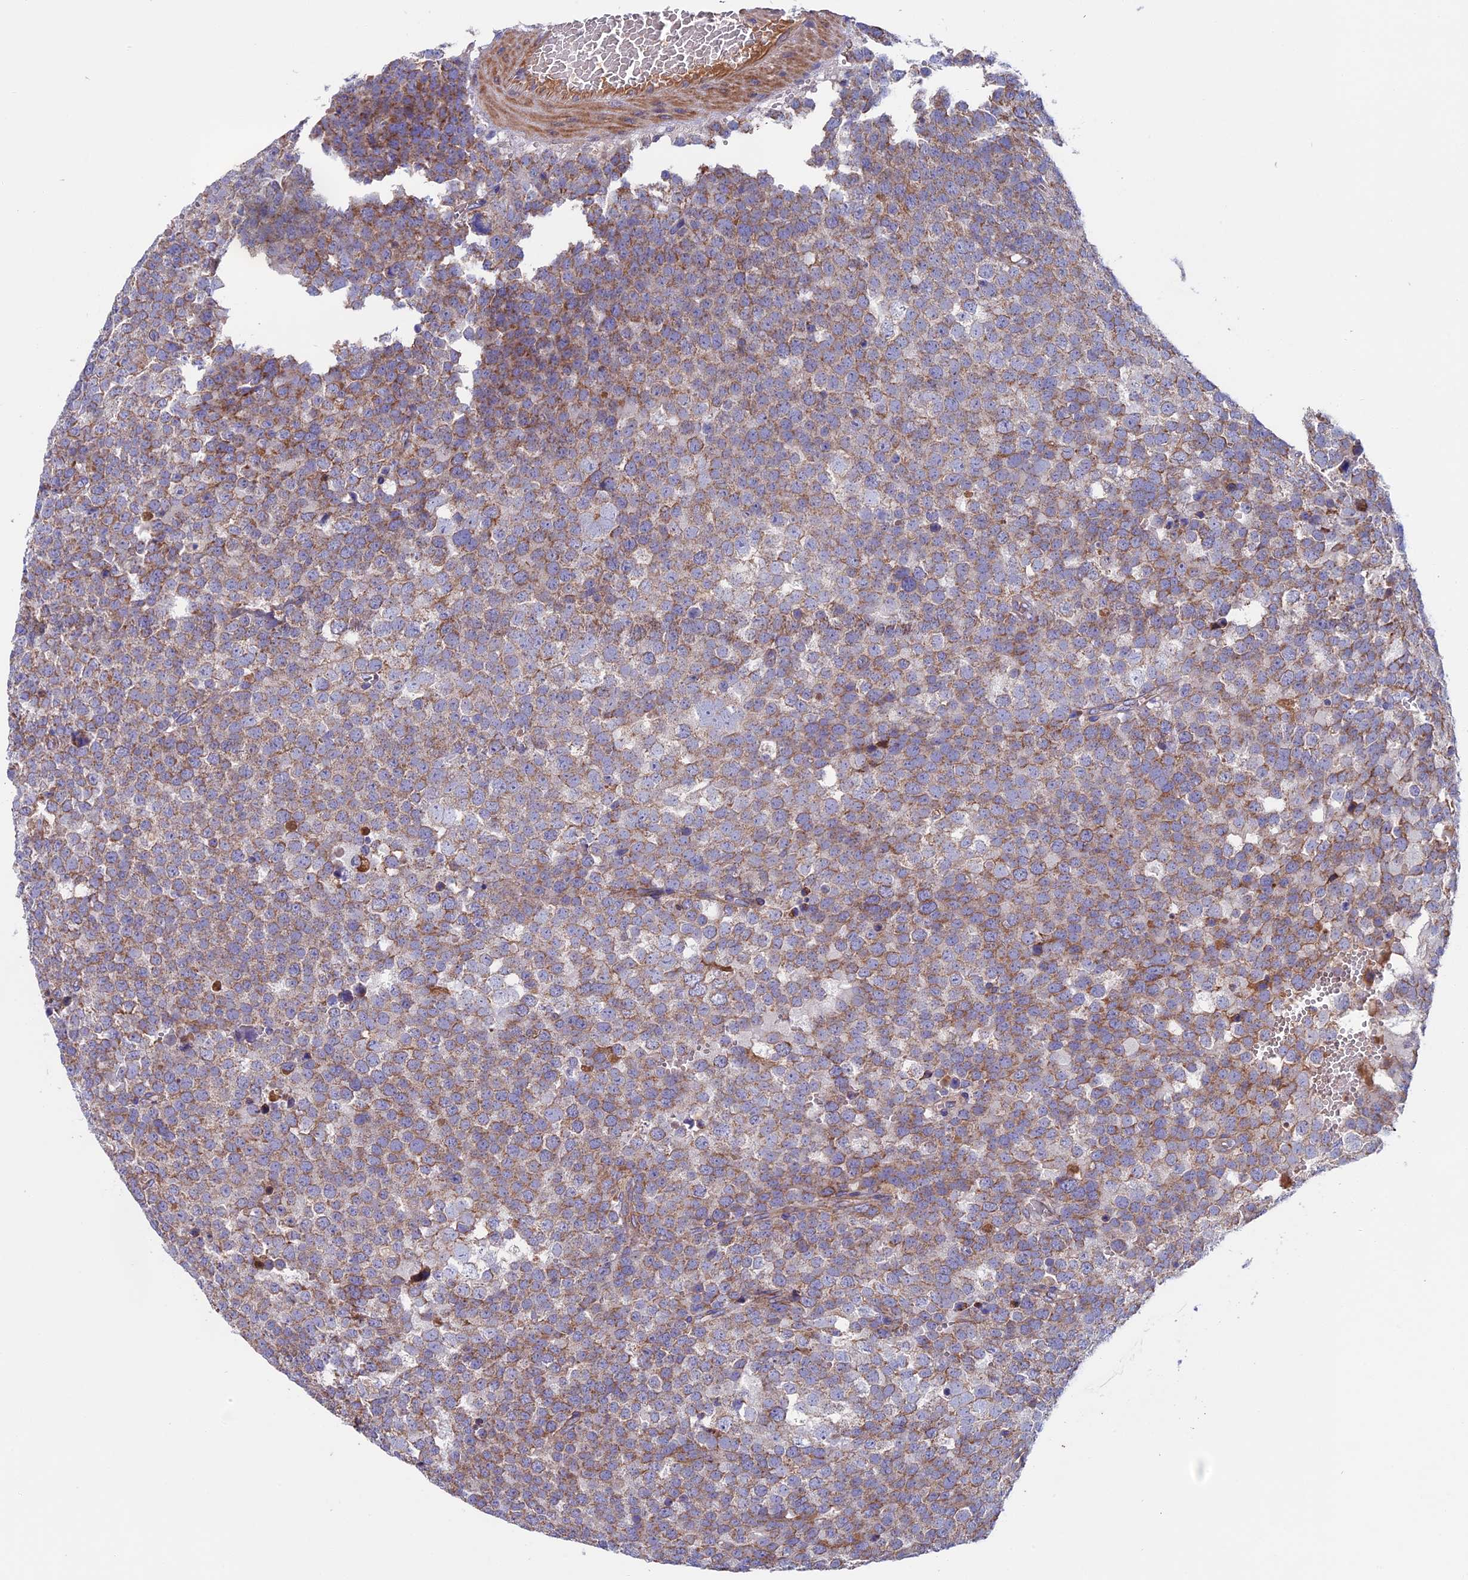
{"staining": {"intensity": "moderate", "quantity": ">75%", "location": "cytoplasmic/membranous"}, "tissue": "testis cancer", "cell_type": "Tumor cells", "image_type": "cancer", "snomed": [{"axis": "morphology", "description": "Seminoma, NOS"}, {"axis": "topography", "description": "Testis"}], "caption": "Human testis cancer stained with a protein marker demonstrates moderate staining in tumor cells.", "gene": "SLC15A5", "patient": {"sex": "male", "age": 71}}